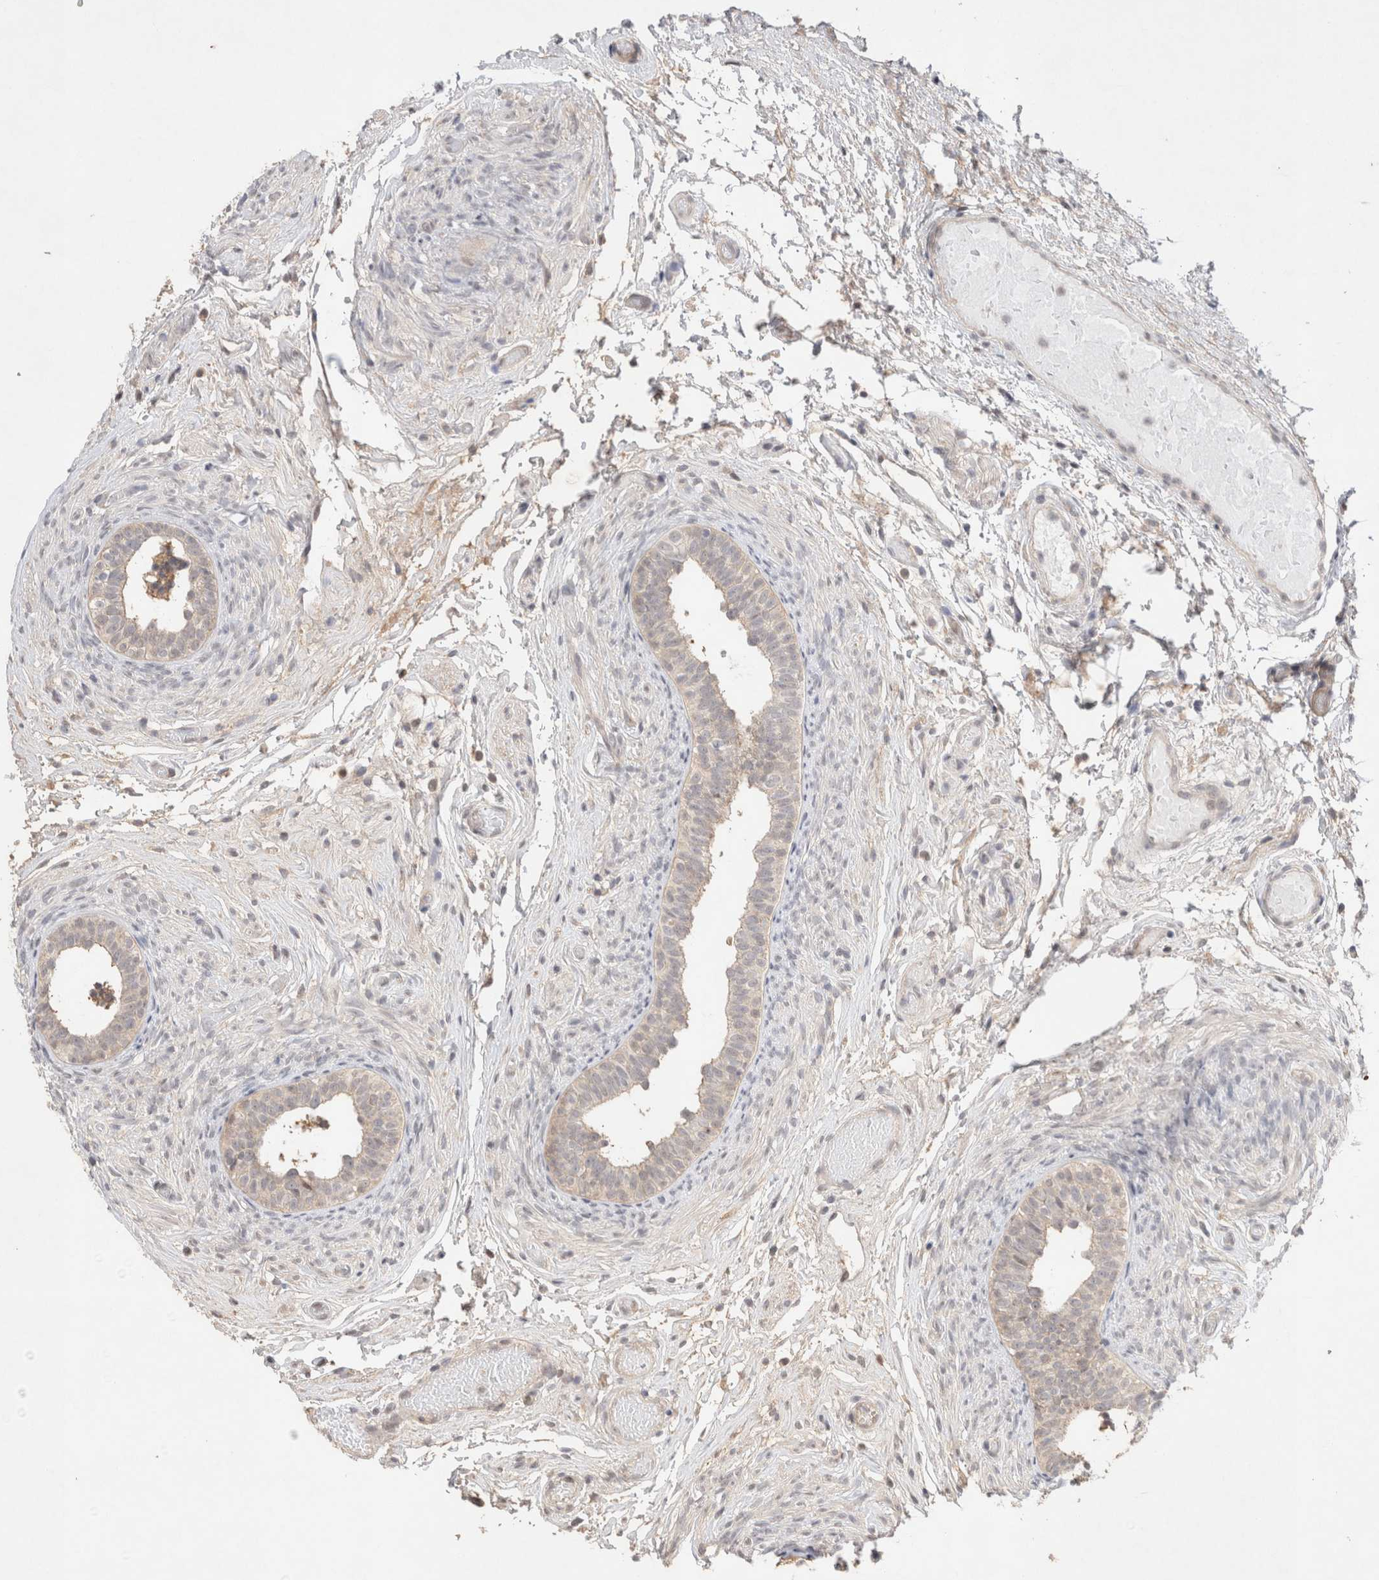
{"staining": {"intensity": "weak", "quantity": "25%-75%", "location": "cytoplasmic/membranous"}, "tissue": "epididymis", "cell_type": "Glandular cells", "image_type": "normal", "snomed": [{"axis": "morphology", "description": "Normal tissue, NOS"}, {"axis": "topography", "description": "Epididymis"}], "caption": "IHC image of benign epididymis stained for a protein (brown), which exhibits low levels of weak cytoplasmic/membranous expression in approximately 25%-75% of glandular cells.", "gene": "SYDE2", "patient": {"sex": "male", "age": 5}}